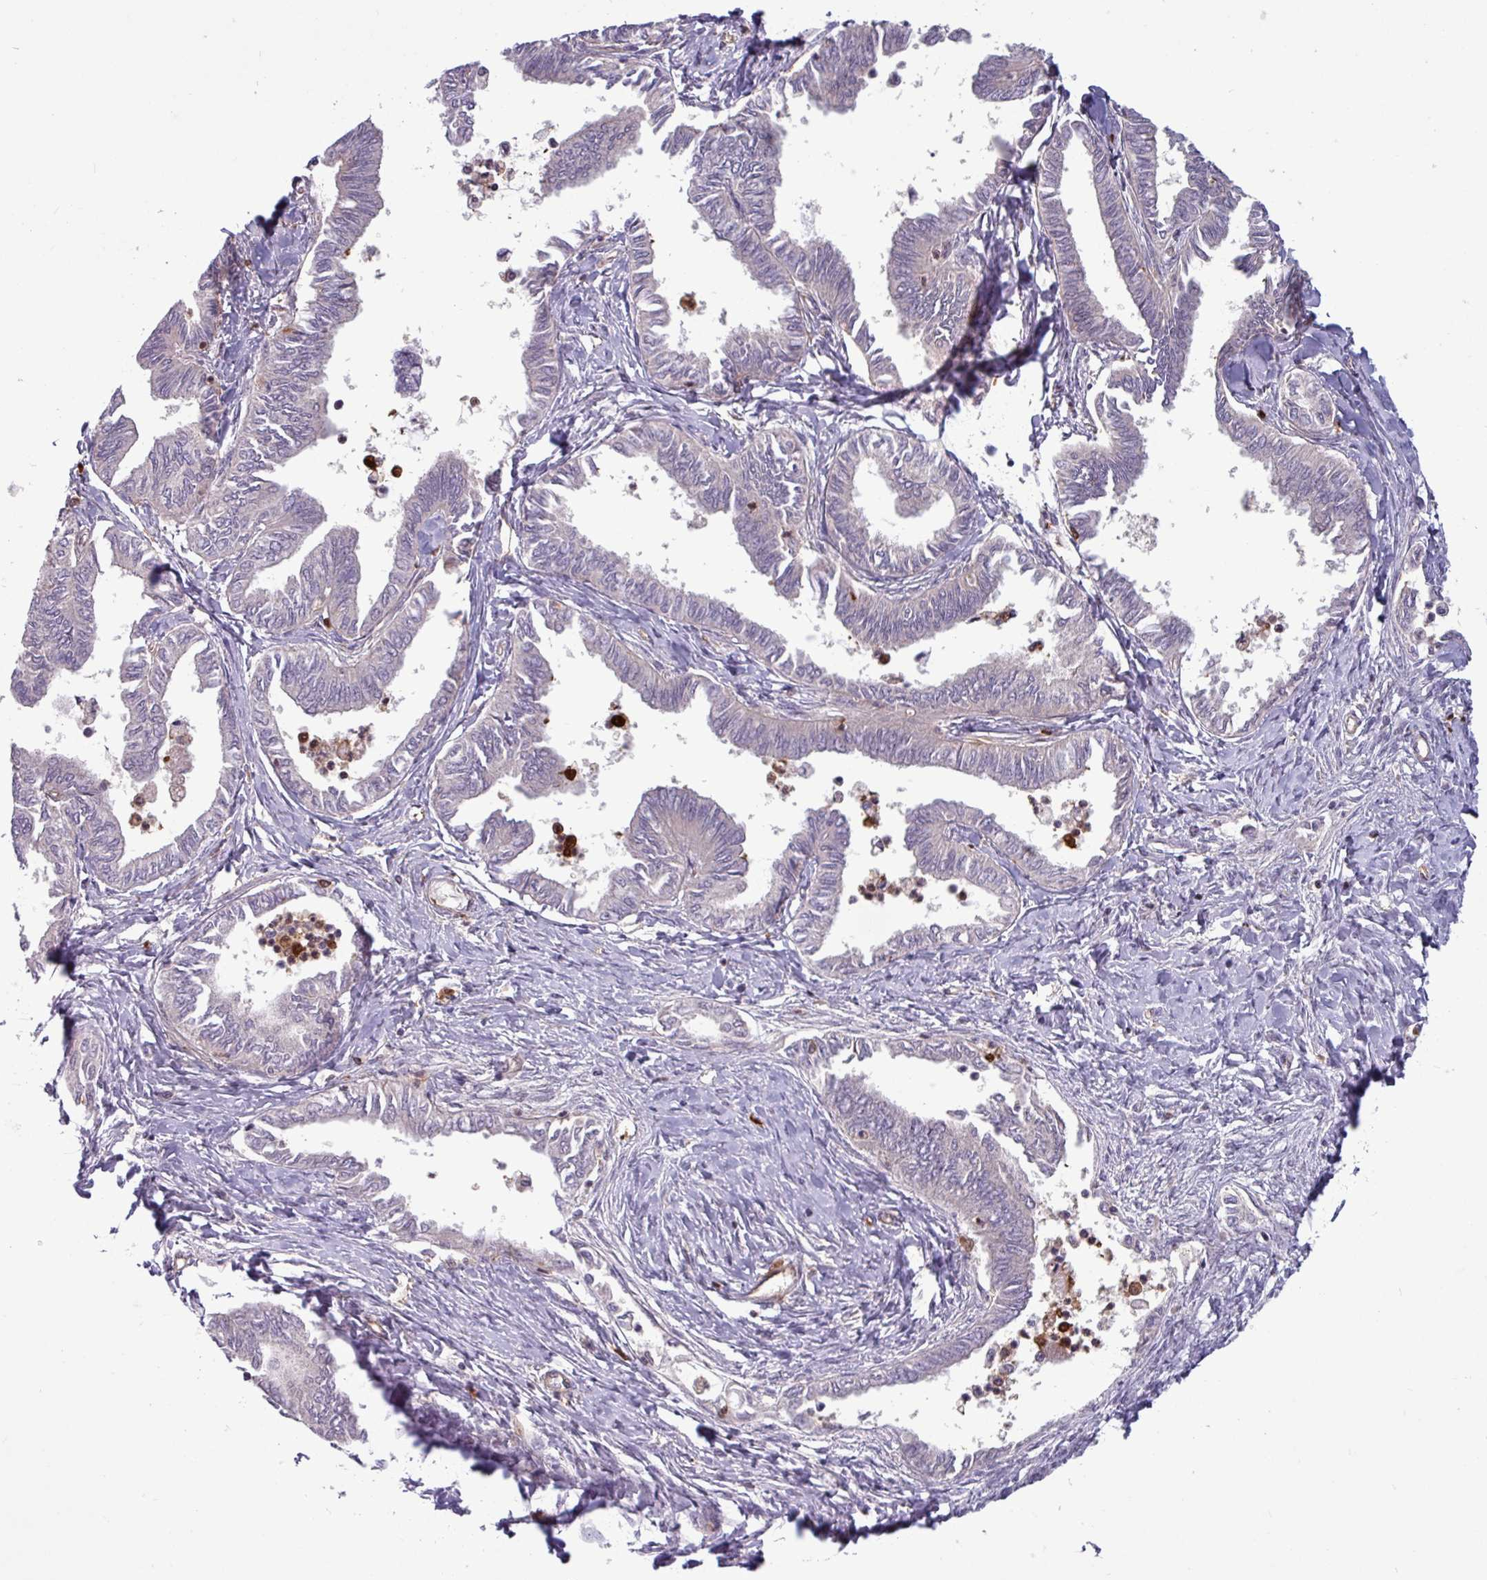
{"staining": {"intensity": "negative", "quantity": "none", "location": "none"}, "tissue": "ovarian cancer", "cell_type": "Tumor cells", "image_type": "cancer", "snomed": [{"axis": "morphology", "description": "Carcinoma, endometroid"}, {"axis": "topography", "description": "Ovary"}], "caption": "Immunohistochemical staining of human ovarian endometroid carcinoma displays no significant staining in tumor cells.", "gene": "SEC61G", "patient": {"sex": "female", "age": 70}}